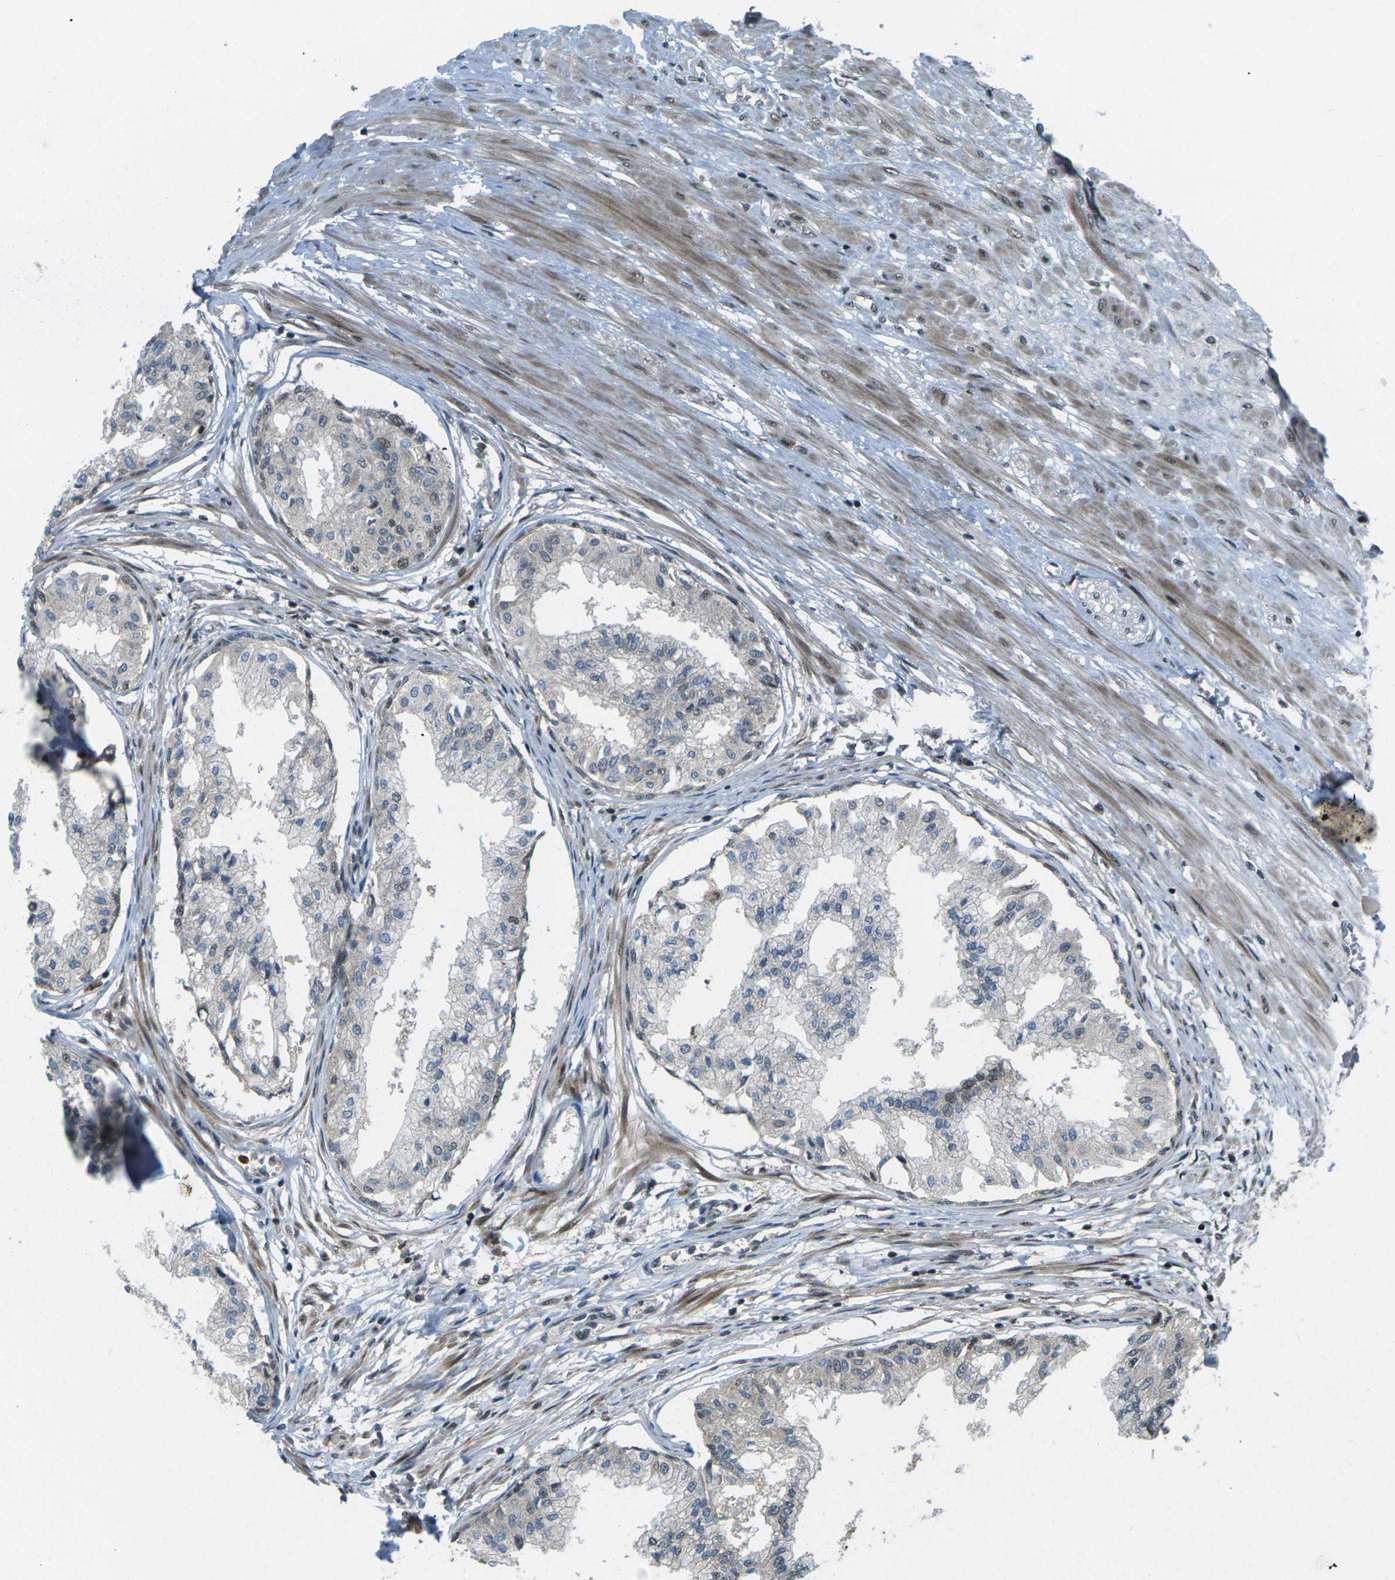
{"staining": {"intensity": "moderate", "quantity": "25%-75%", "location": "nuclear"}, "tissue": "prostate", "cell_type": "Glandular cells", "image_type": "normal", "snomed": [{"axis": "morphology", "description": "Normal tissue, NOS"}, {"axis": "topography", "description": "Prostate"}, {"axis": "topography", "description": "Seminal veicle"}], "caption": "DAB immunohistochemical staining of benign prostate demonstrates moderate nuclear protein staining in about 25%-75% of glandular cells.", "gene": "UBE2S", "patient": {"sex": "male", "age": 60}}